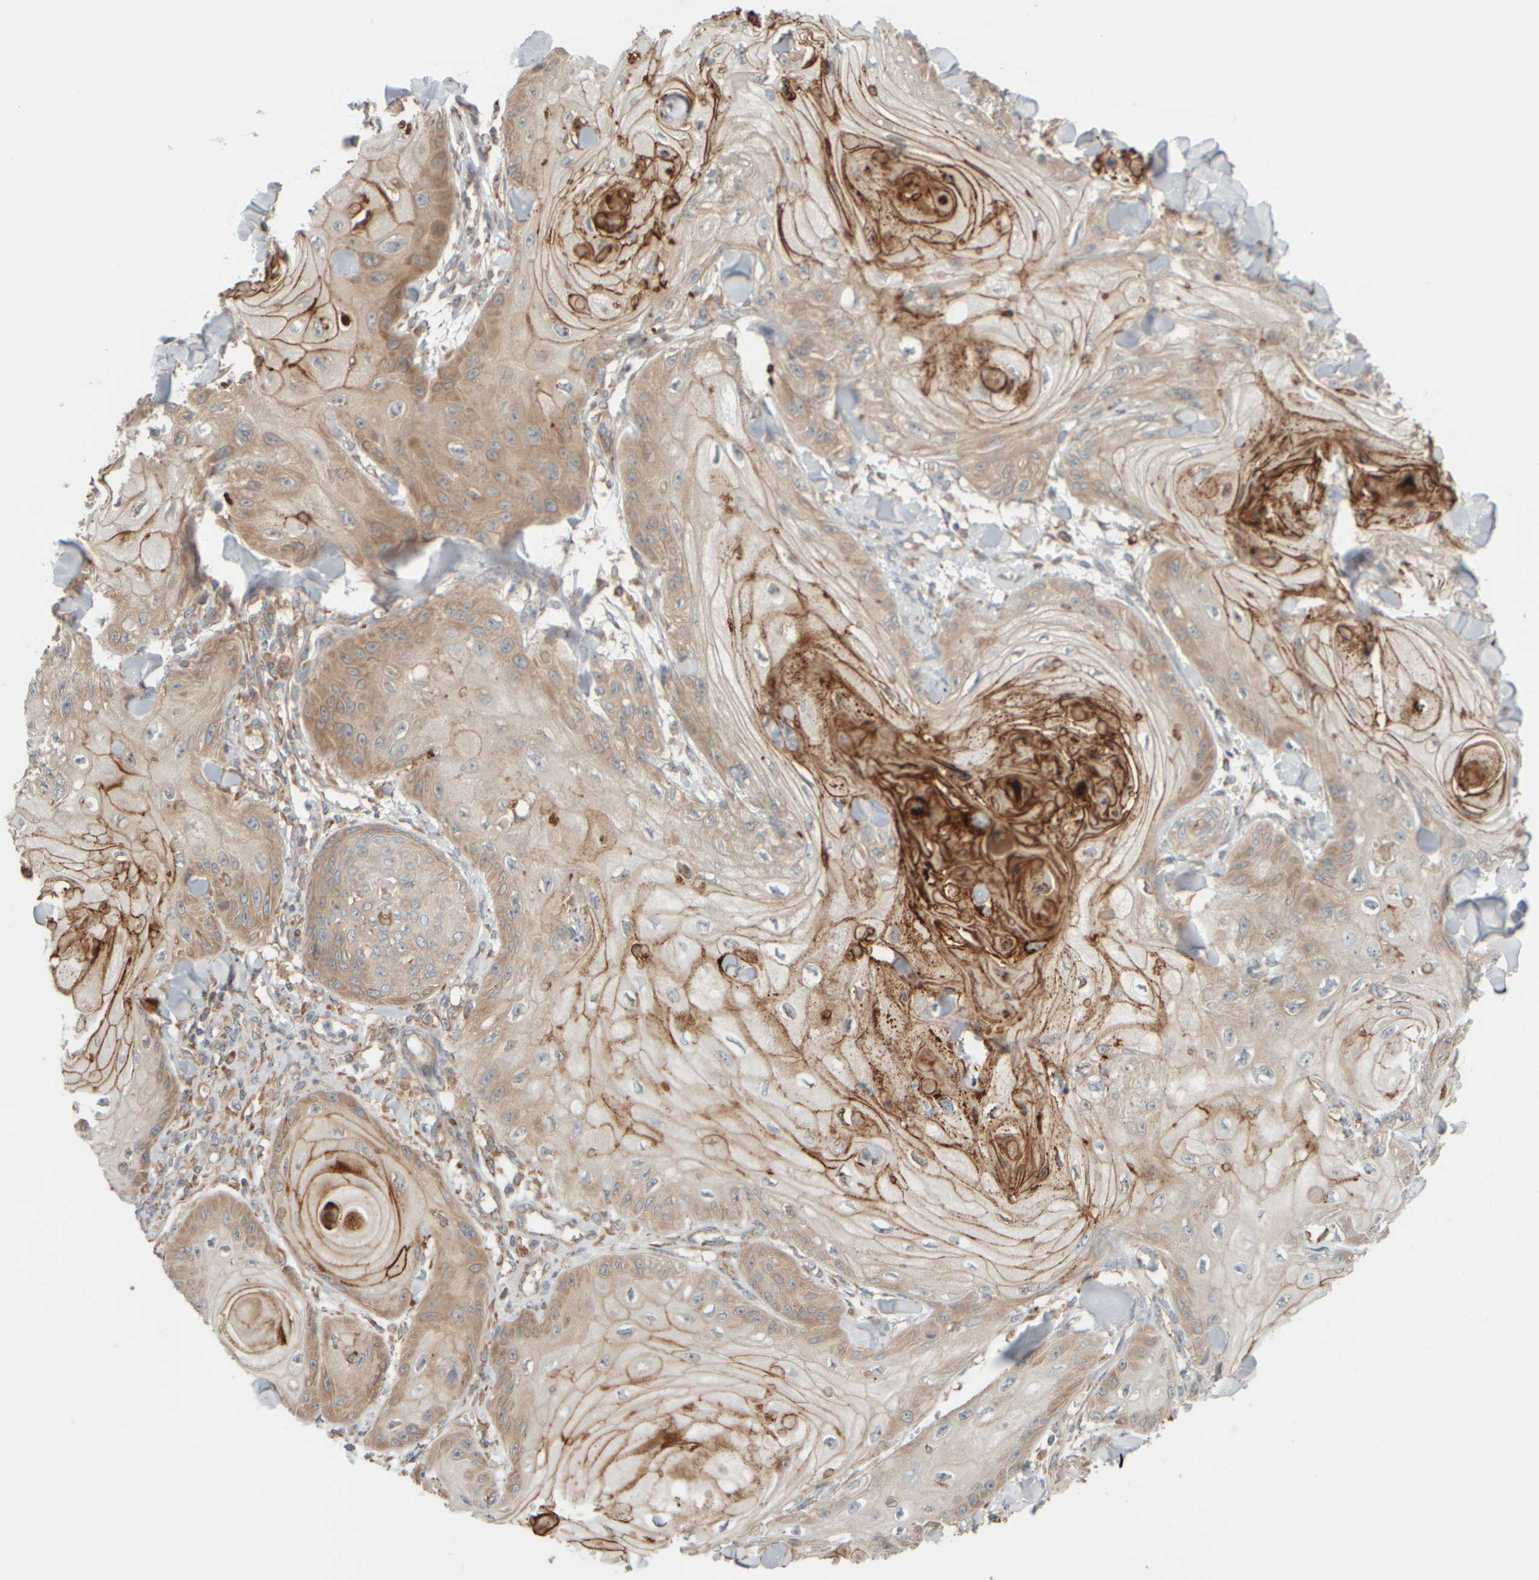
{"staining": {"intensity": "weak", "quantity": "<25%", "location": "cytoplasmic/membranous"}, "tissue": "skin cancer", "cell_type": "Tumor cells", "image_type": "cancer", "snomed": [{"axis": "morphology", "description": "Squamous cell carcinoma, NOS"}, {"axis": "topography", "description": "Skin"}], "caption": "The micrograph displays no staining of tumor cells in skin cancer (squamous cell carcinoma). (Immunohistochemistry (ihc), brightfield microscopy, high magnification).", "gene": "EIF2B3", "patient": {"sex": "male", "age": 74}}